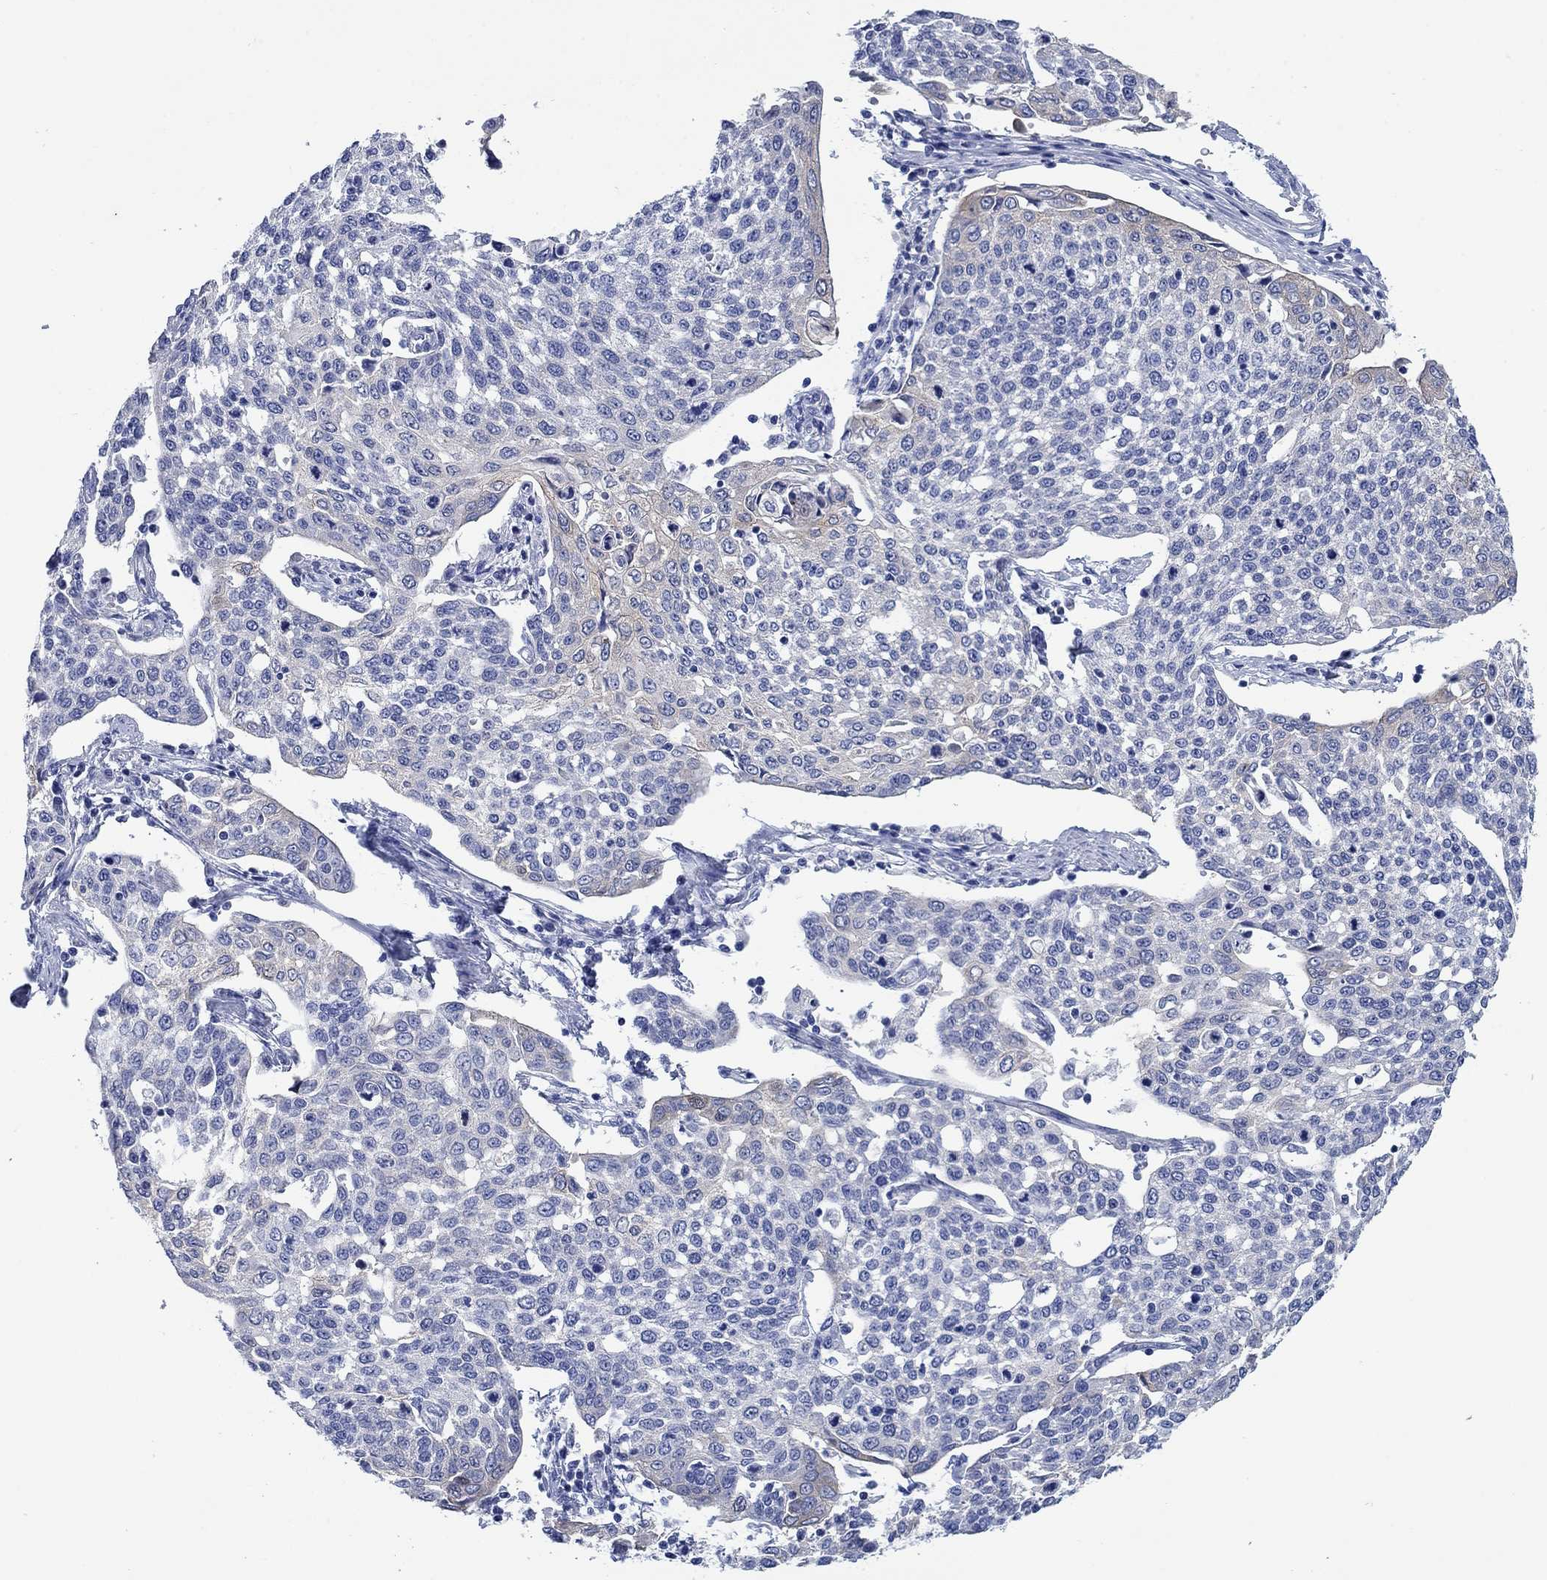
{"staining": {"intensity": "weak", "quantity": "<25%", "location": "cytoplasmic/membranous"}, "tissue": "cervical cancer", "cell_type": "Tumor cells", "image_type": "cancer", "snomed": [{"axis": "morphology", "description": "Squamous cell carcinoma, NOS"}, {"axis": "topography", "description": "Cervix"}], "caption": "Immunohistochemistry histopathology image of neoplastic tissue: human squamous cell carcinoma (cervical) stained with DAB exhibits no significant protein staining in tumor cells.", "gene": "TRIM16", "patient": {"sex": "female", "age": 34}}